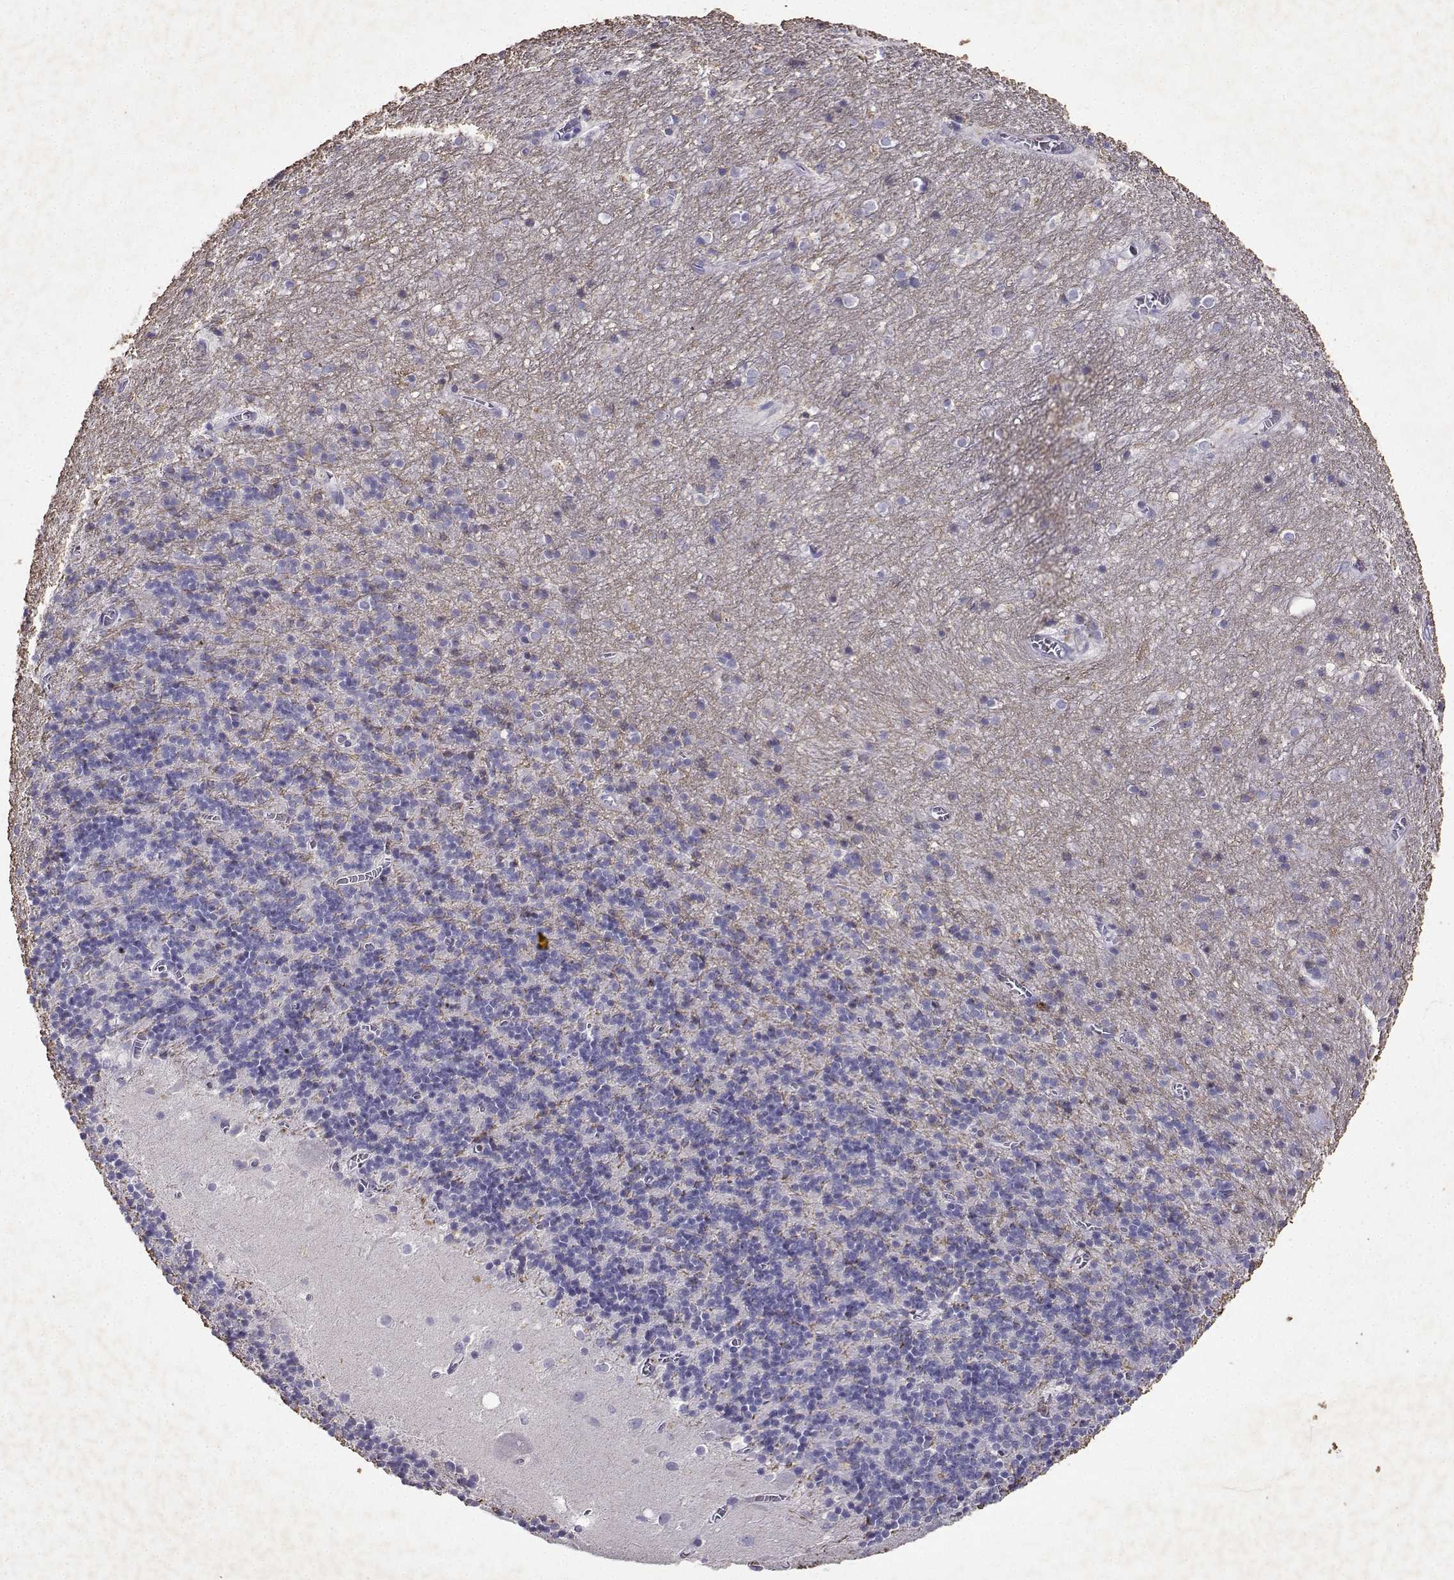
{"staining": {"intensity": "negative", "quantity": "none", "location": "none"}, "tissue": "cerebellum", "cell_type": "Cells in granular layer", "image_type": "normal", "snomed": [{"axis": "morphology", "description": "Normal tissue, NOS"}, {"axis": "topography", "description": "Cerebellum"}], "caption": "Cells in granular layer show no significant staining in benign cerebellum.", "gene": "GRIK4", "patient": {"sex": "male", "age": 70}}